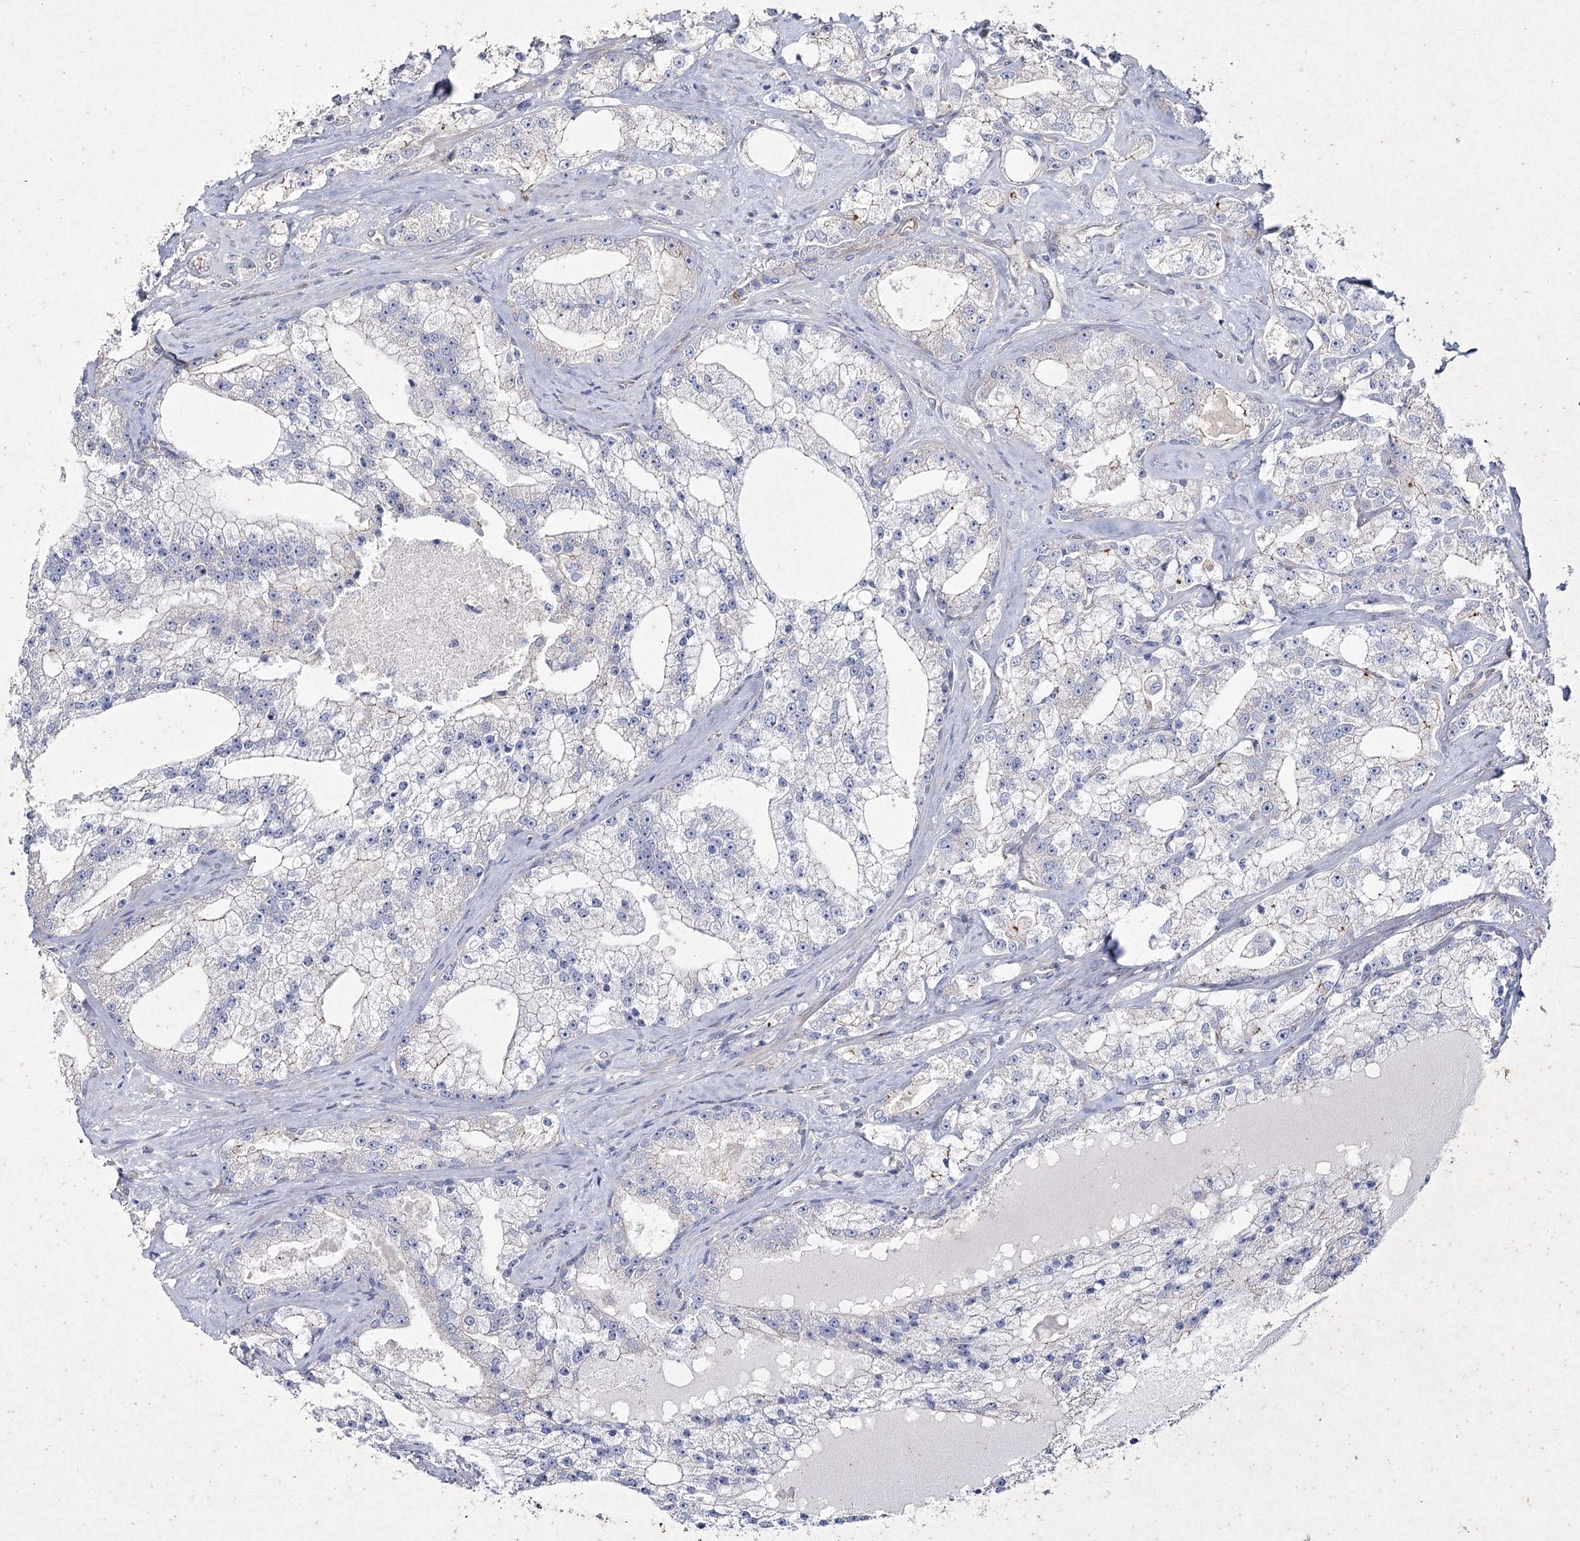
{"staining": {"intensity": "weak", "quantity": "<25%", "location": "cytoplasmic/membranous"}, "tissue": "prostate cancer", "cell_type": "Tumor cells", "image_type": "cancer", "snomed": [{"axis": "morphology", "description": "Adenocarcinoma, High grade"}, {"axis": "topography", "description": "Prostate"}], "caption": "A high-resolution photomicrograph shows immunohistochemistry staining of prostate cancer (high-grade adenocarcinoma), which reveals no significant staining in tumor cells.", "gene": "LDLRAD3", "patient": {"sex": "male", "age": 64}}